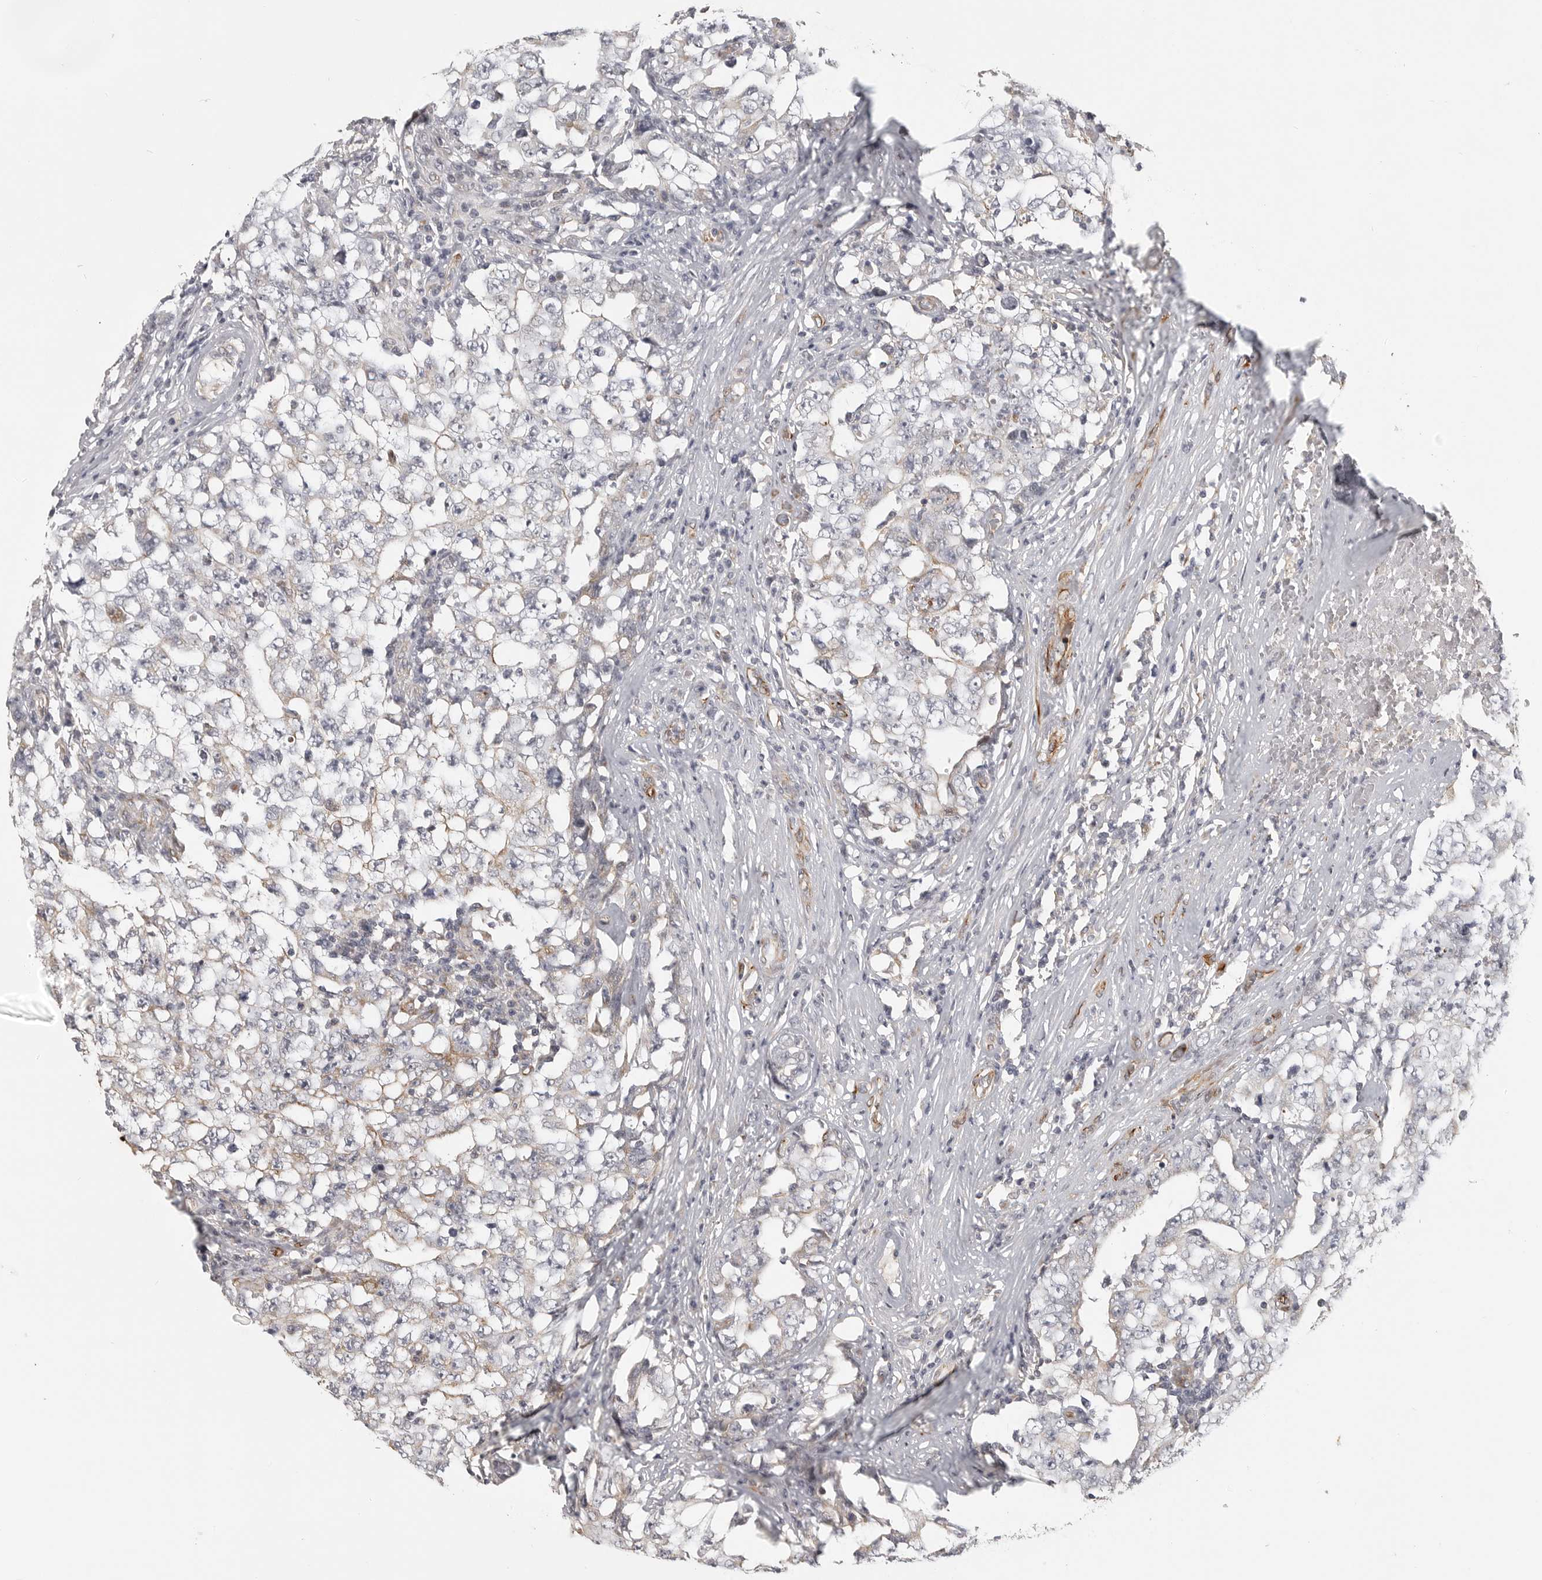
{"staining": {"intensity": "negative", "quantity": "none", "location": "none"}, "tissue": "testis cancer", "cell_type": "Tumor cells", "image_type": "cancer", "snomed": [{"axis": "morphology", "description": "Carcinoma, Embryonal, NOS"}, {"axis": "topography", "description": "Testis"}], "caption": "DAB (3,3'-diaminobenzidine) immunohistochemical staining of testis cancer demonstrates no significant expression in tumor cells. The staining was performed using DAB (3,3'-diaminobenzidine) to visualize the protein expression in brown, while the nuclei were stained in blue with hematoxylin (Magnification: 20x).", "gene": "RXFP3", "patient": {"sex": "male", "age": 26}}